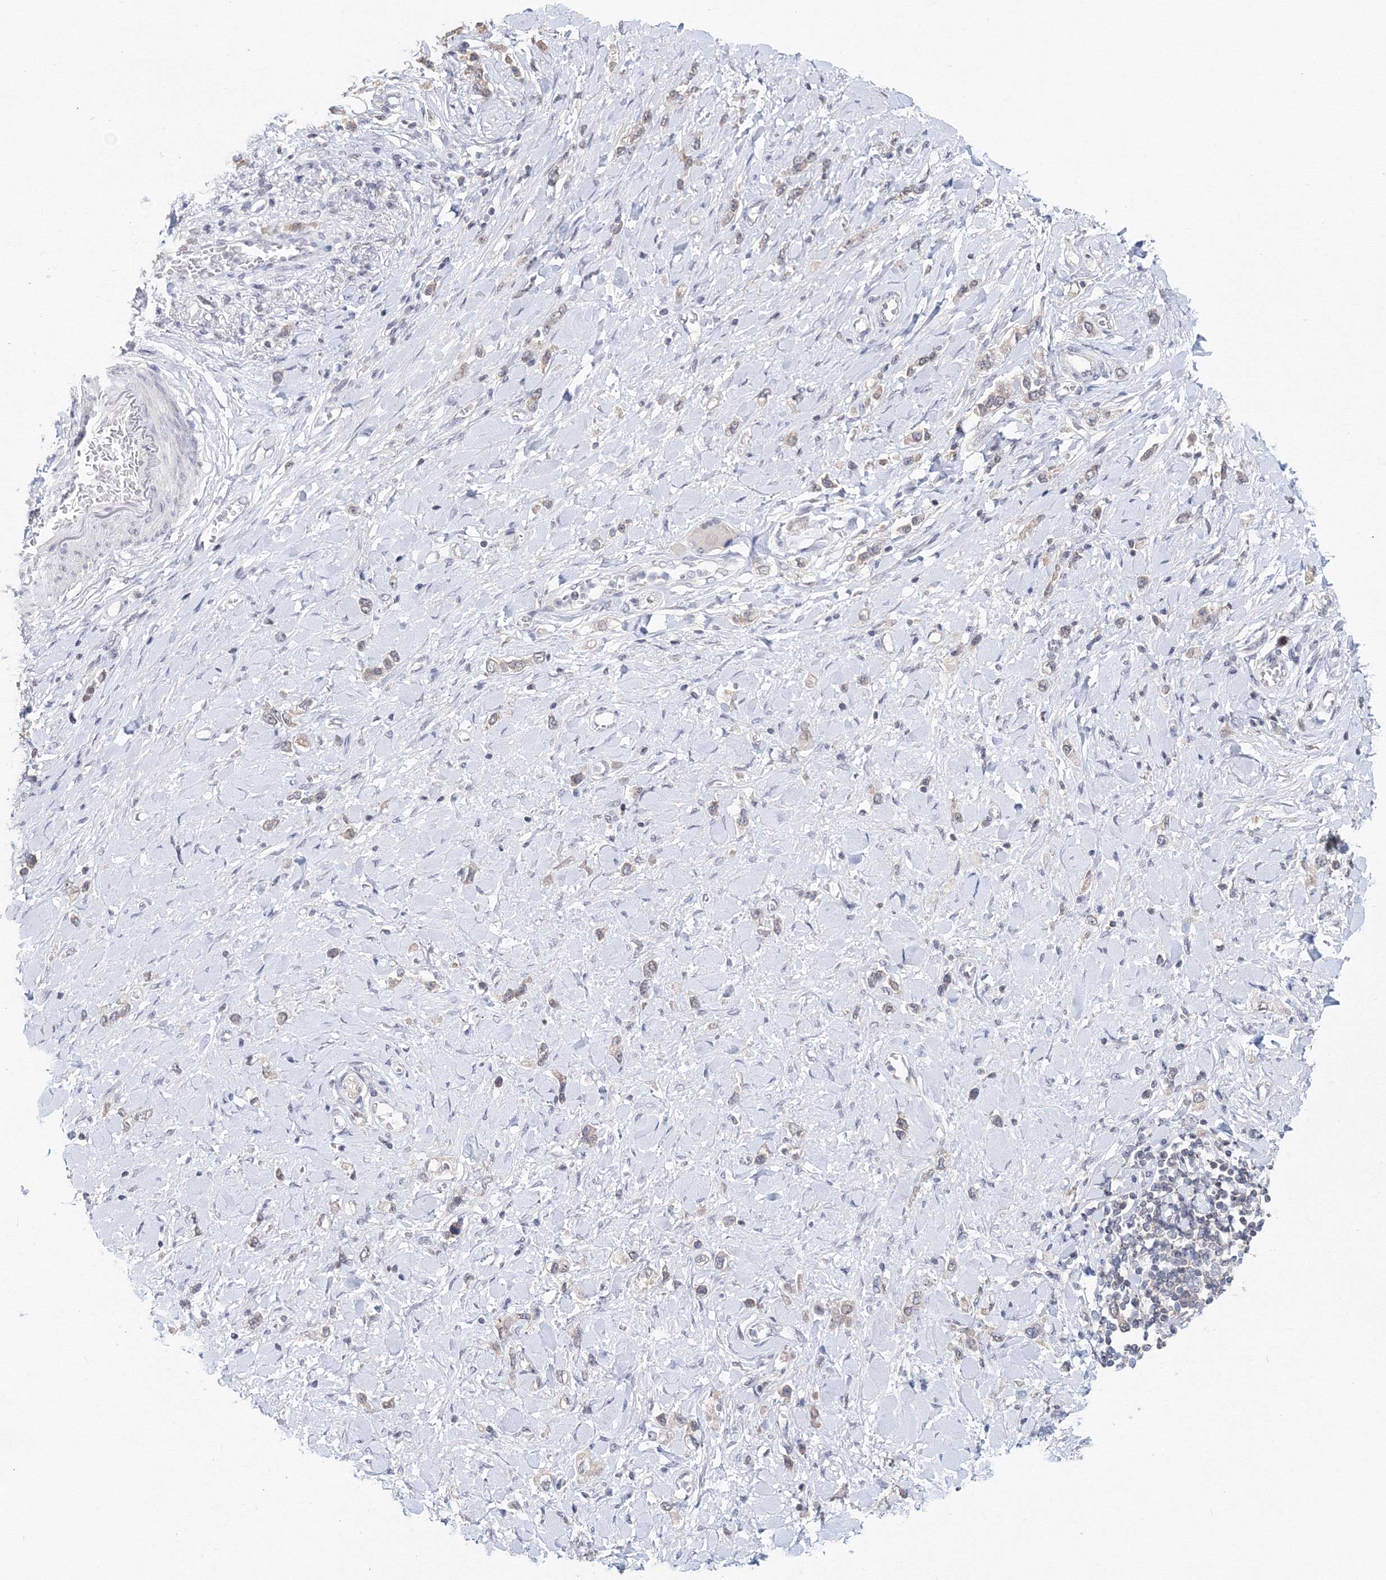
{"staining": {"intensity": "weak", "quantity": "25%-75%", "location": "cytoplasmic/membranous"}, "tissue": "stomach cancer", "cell_type": "Tumor cells", "image_type": "cancer", "snomed": [{"axis": "morphology", "description": "Normal tissue, NOS"}, {"axis": "morphology", "description": "Adenocarcinoma, NOS"}, {"axis": "topography", "description": "Stomach, upper"}, {"axis": "topography", "description": "Stomach"}], "caption": "Stomach cancer was stained to show a protein in brown. There is low levels of weak cytoplasmic/membranous positivity in approximately 25%-75% of tumor cells.", "gene": "SLC7A7", "patient": {"sex": "female", "age": 65}}